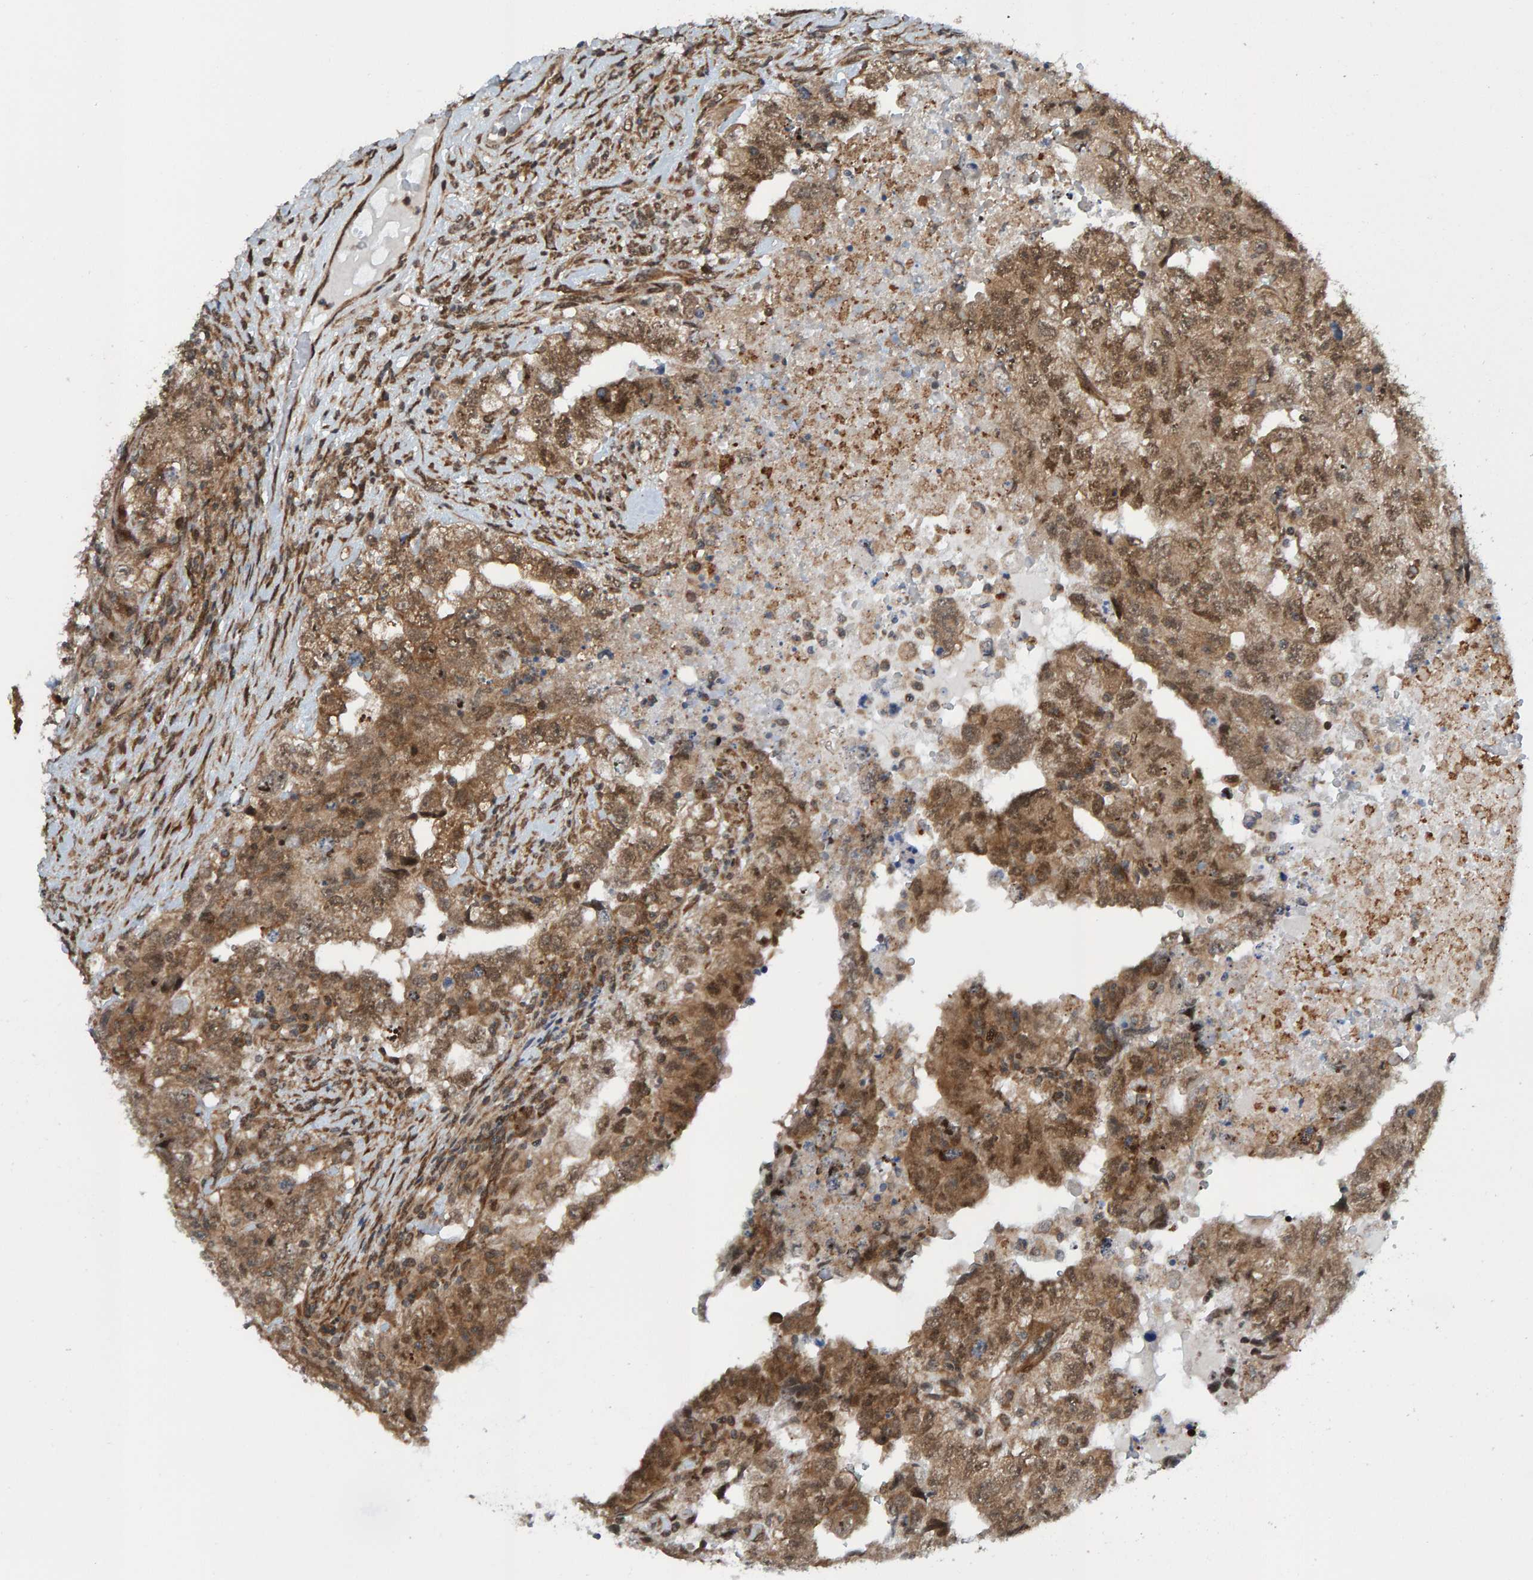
{"staining": {"intensity": "moderate", "quantity": ">75%", "location": "cytoplasmic/membranous"}, "tissue": "testis cancer", "cell_type": "Tumor cells", "image_type": "cancer", "snomed": [{"axis": "morphology", "description": "Carcinoma, Embryonal, NOS"}, {"axis": "topography", "description": "Testis"}], "caption": "Protein expression analysis of testis embryonal carcinoma demonstrates moderate cytoplasmic/membranous expression in about >75% of tumor cells. (IHC, brightfield microscopy, high magnification).", "gene": "ZNF366", "patient": {"sex": "male", "age": 36}}